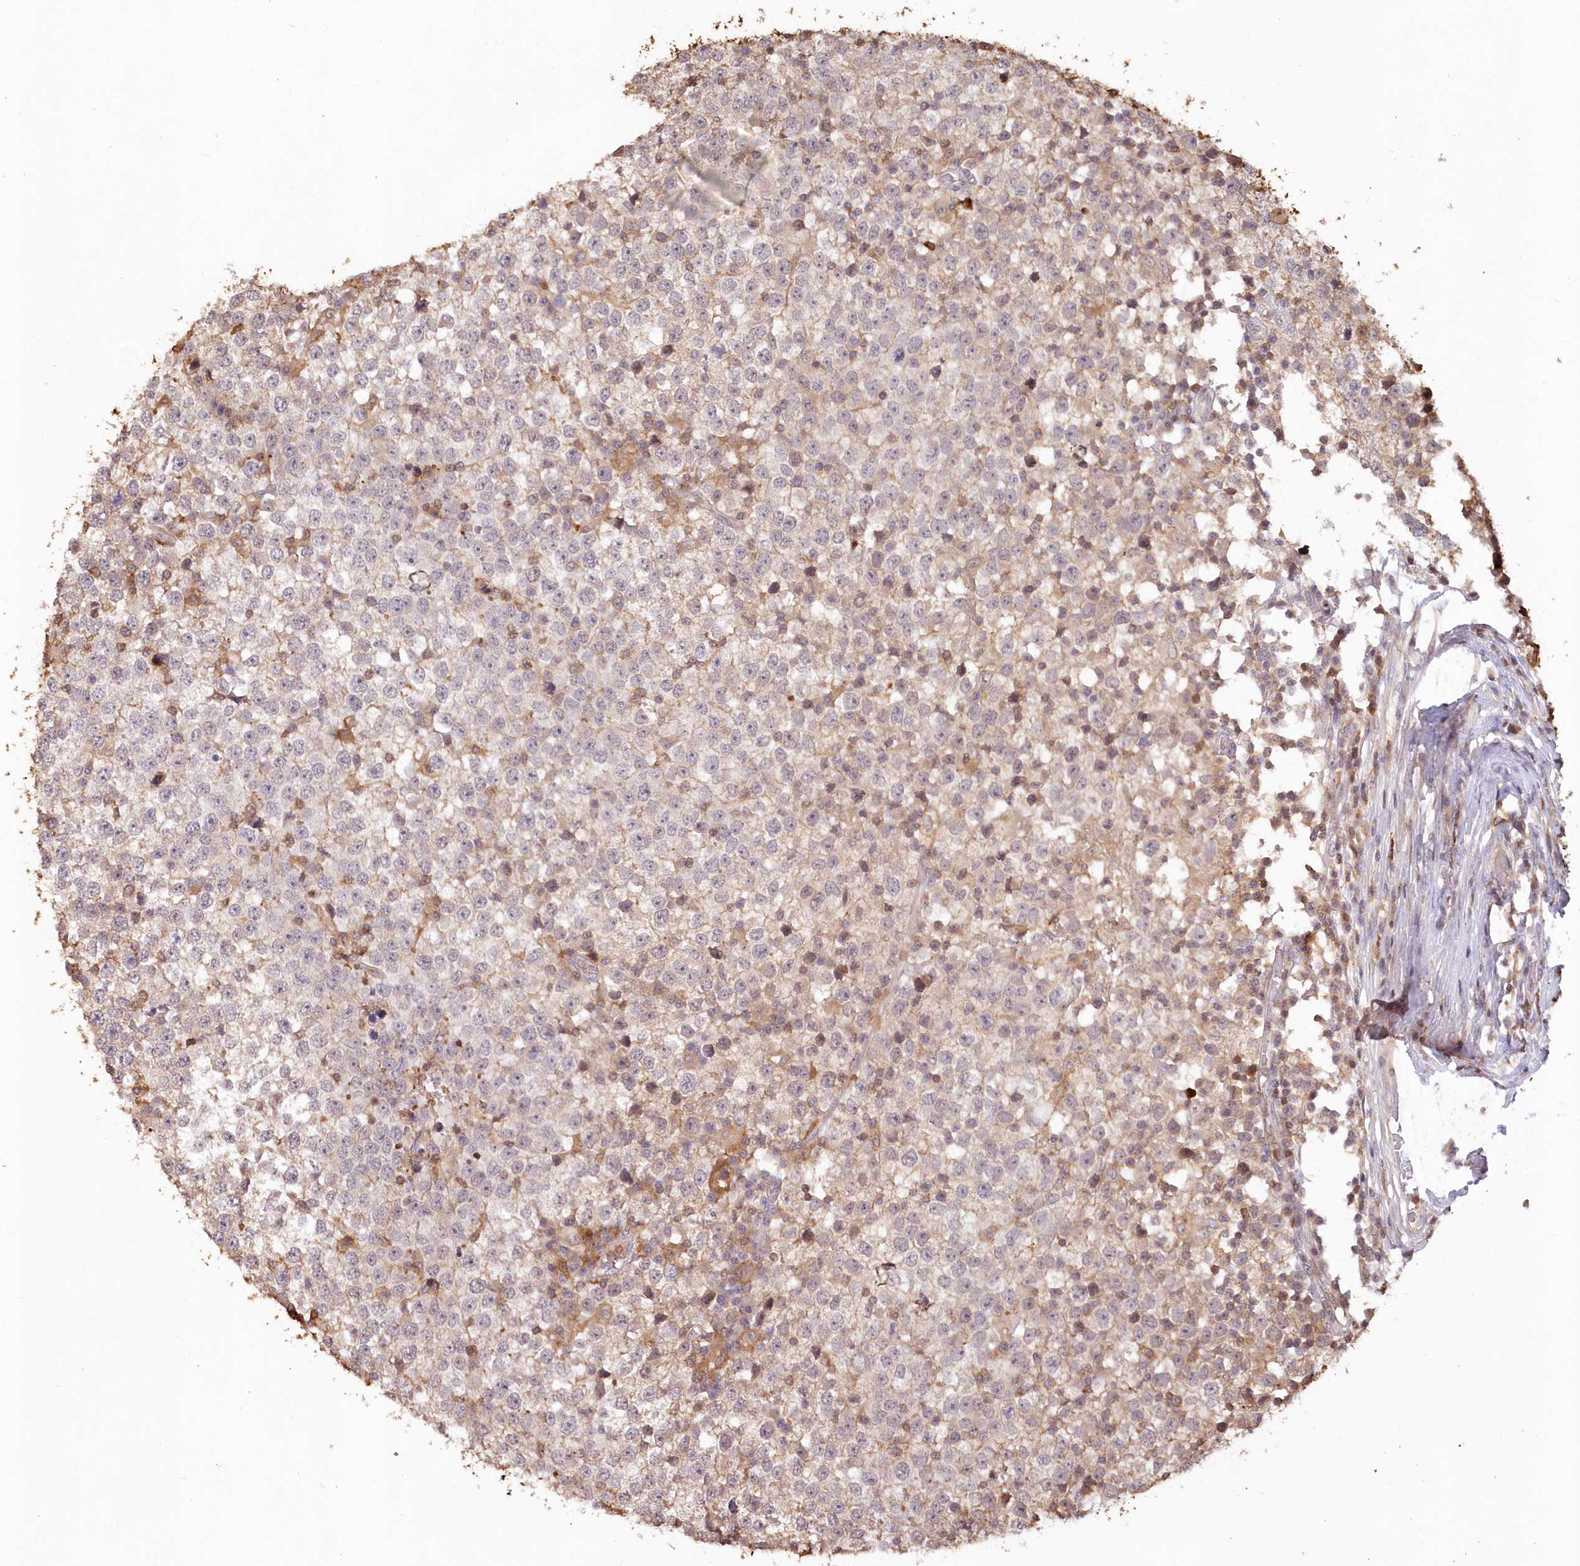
{"staining": {"intensity": "negative", "quantity": "none", "location": "none"}, "tissue": "testis cancer", "cell_type": "Tumor cells", "image_type": "cancer", "snomed": [{"axis": "morphology", "description": "Seminoma, NOS"}, {"axis": "topography", "description": "Testis"}], "caption": "This is a histopathology image of IHC staining of testis seminoma, which shows no staining in tumor cells.", "gene": "SNED1", "patient": {"sex": "male", "age": 65}}